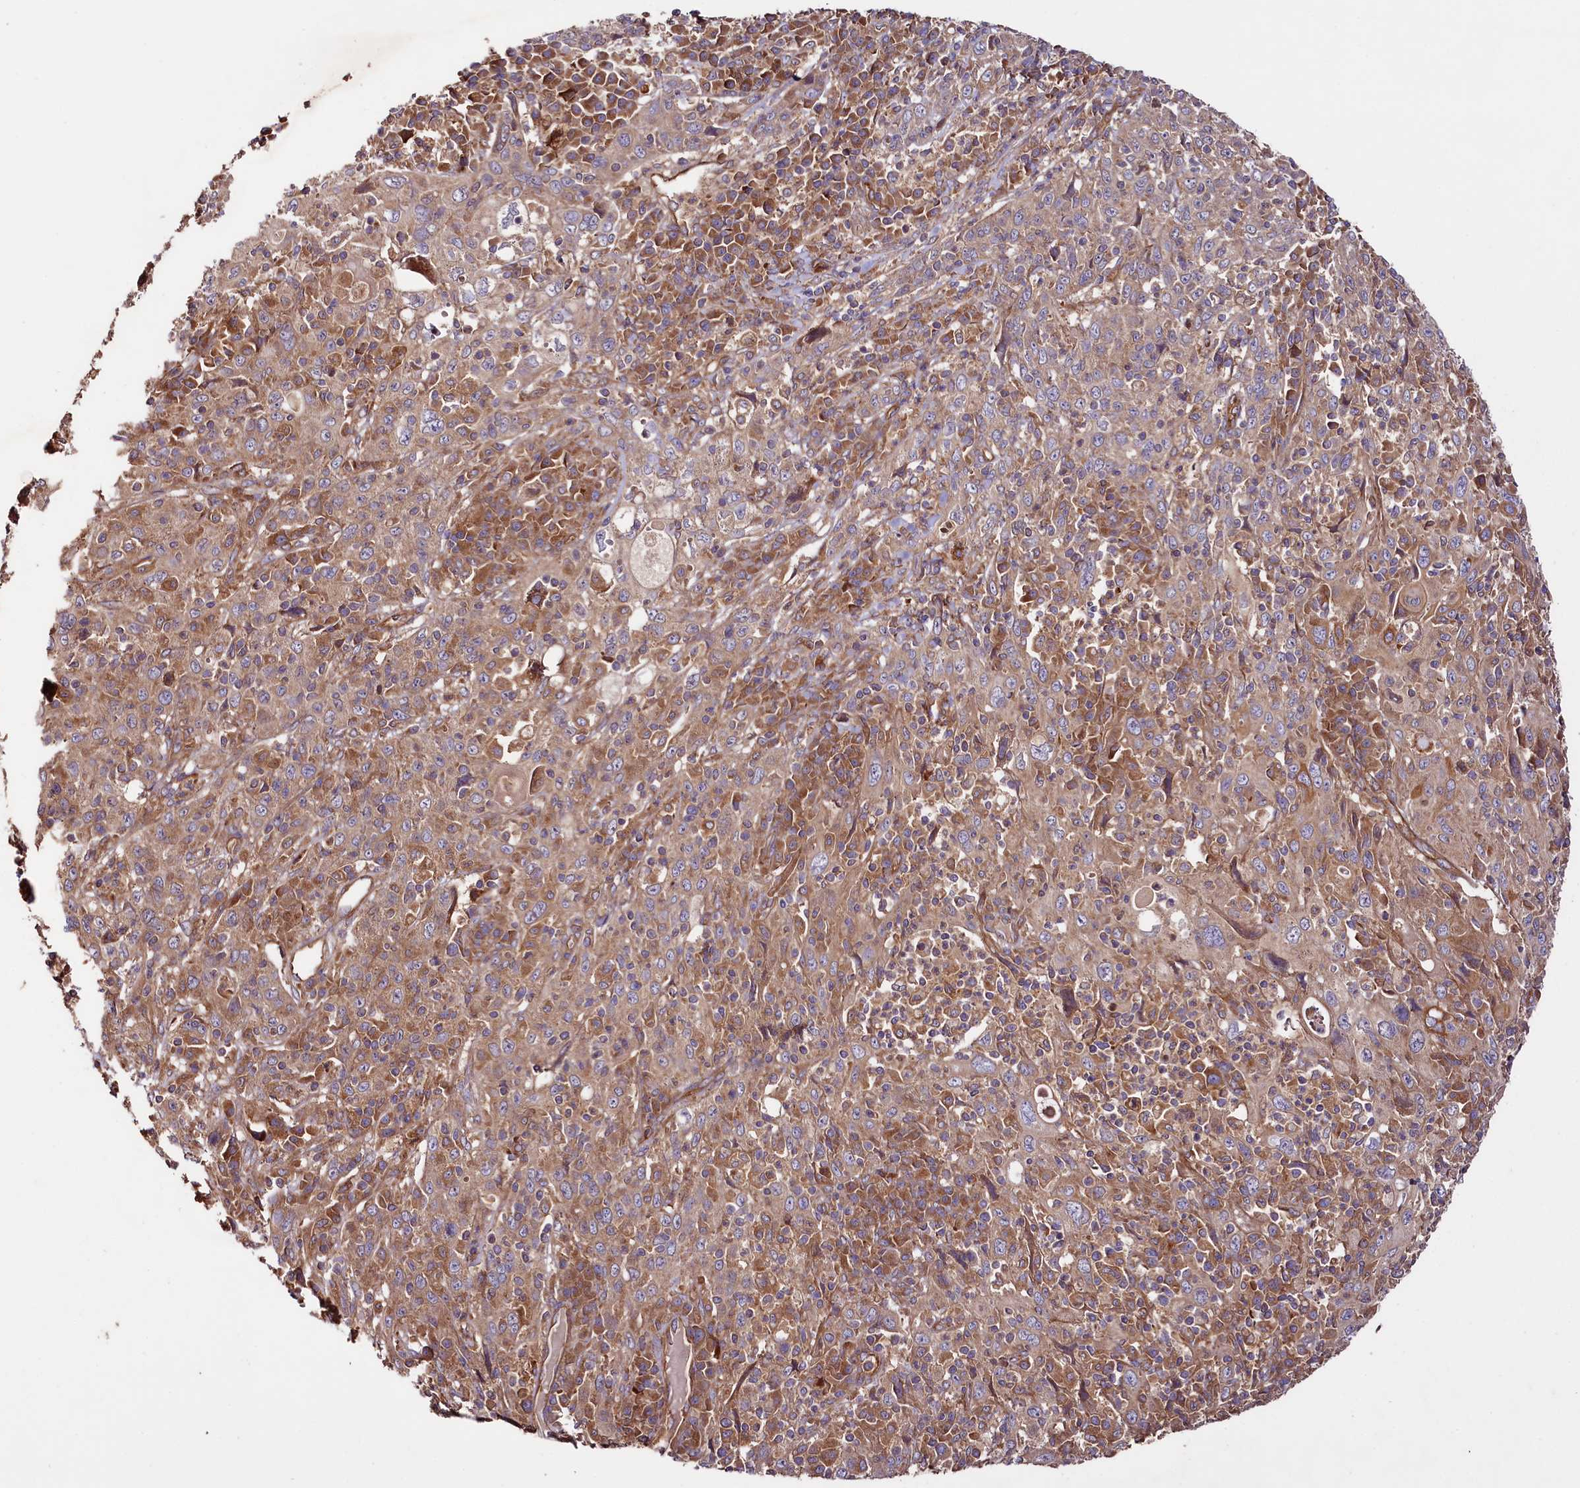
{"staining": {"intensity": "moderate", "quantity": ">75%", "location": "cytoplasmic/membranous"}, "tissue": "cervical cancer", "cell_type": "Tumor cells", "image_type": "cancer", "snomed": [{"axis": "morphology", "description": "Squamous cell carcinoma, NOS"}, {"axis": "topography", "description": "Cervix"}], "caption": "Human cervical cancer (squamous cell carcinoma) stained with a protein marker demonstrates moderate staining in tumor cells.", "gene": "CEP295", "patient": {"sex": "female", "age": 46}}